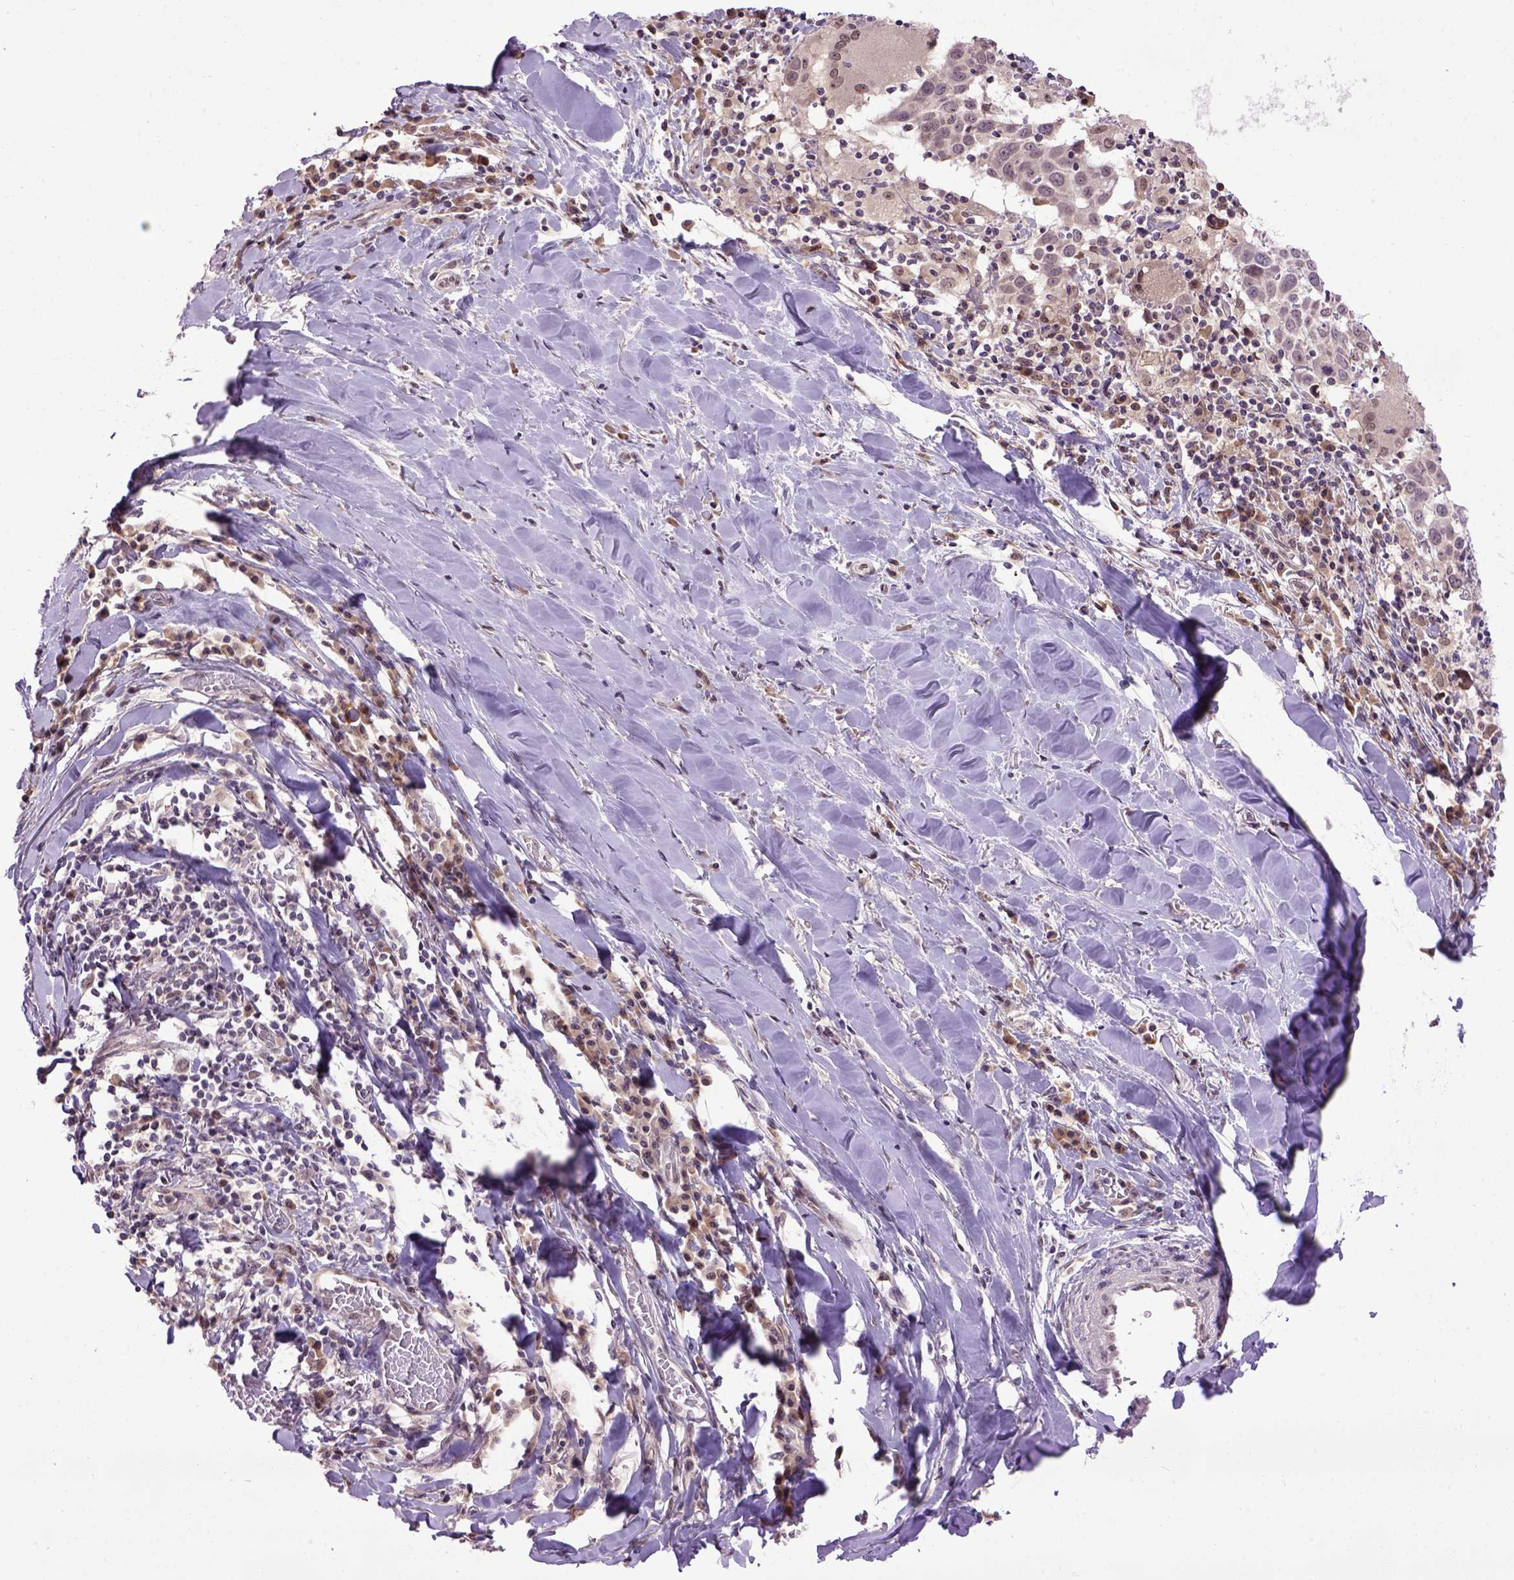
{"staining": {"intensity": "negative", "quantity": "none", "location": "none"}, "tissue": "lung cancer", "cell_type": "Tumor cells", "image_type": "cancer", "snomed": [{"axis": "morphology", "description": "Squamous cell carcinoma, NOS"}, {"axis": "topography", "description": "Lung"}], "caption": "Human squamous cell carcinoma (lung) stained for a protein using IHC demonstrates no staining in tumor cells.", "gene": "RAB43", "patient": {"sex": "male", "age": 57}}